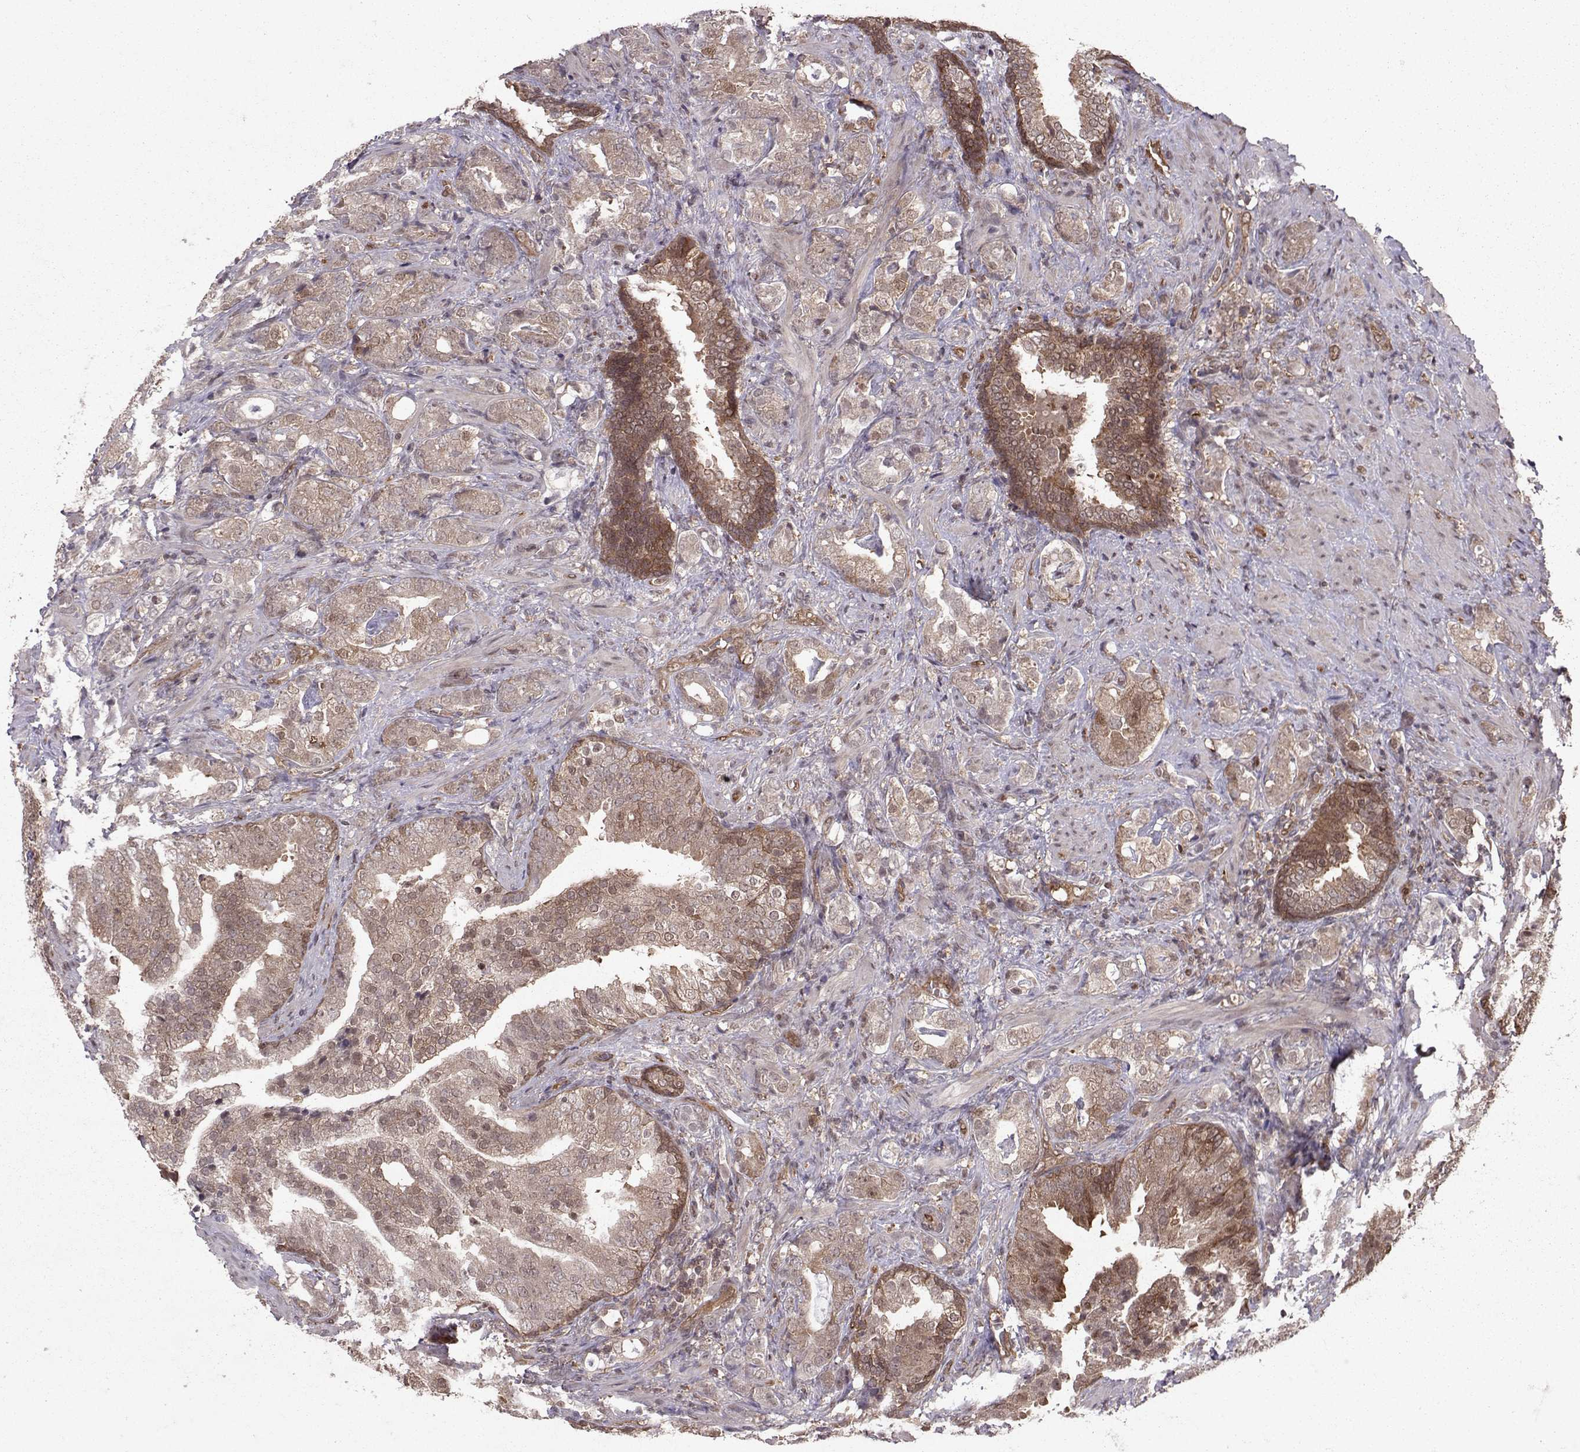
{"staining": {"intensity": "weak", "quantity": "25%-75%", "location": "cytoplasmic/membranous"}, "tissue": "prostate cancer", "cell_type": "Tumor cells", "image_type": "cancer", "snomed": [{"axis": "morphology", "description": "Adenocarcinoma, NOS"}, {"axis": "topography", "description": "Prostate"}], "caption": "This histopathology image reveals prostate cancer stained with immunohistochemistry to label a protein in brown. The cytoplasmic/membranous of tumor cells show weak positivity for the protein. Nuclei are counter-stained blue.", "gene": "PPP2R2A", "patient": {"sex": "male", "age": 57}}